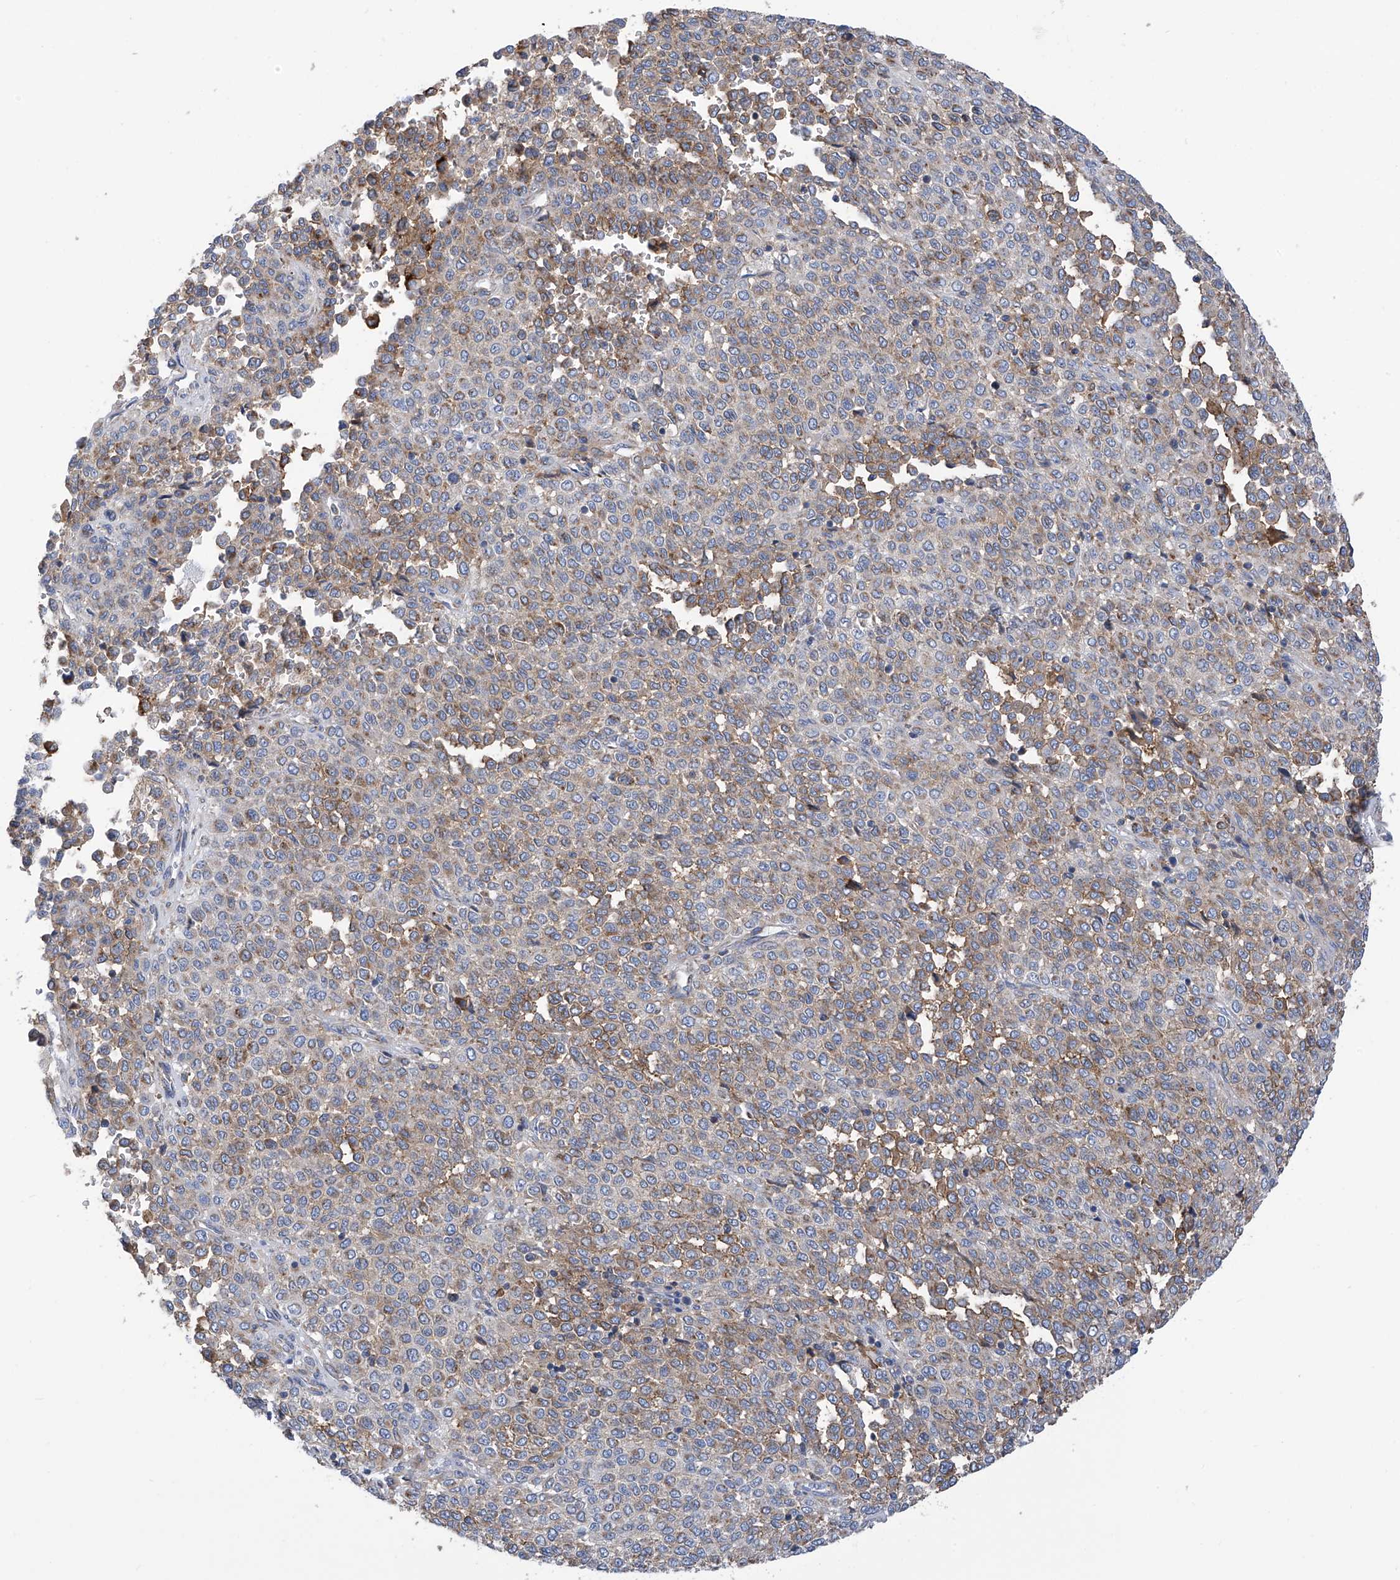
{"staining": {"intensity": "moderate", "quantity": "25%-75%", "location": "cytoplasmic/membranous"}, "tissue": "melanoma", "cell_type": "Tumor cells", "image_type": "cancer", "snomed": [{"axis": "morphology", "description": "Malignant melanoma, Metastatic site"}, {"axis": "topography", "description": "Pancreas"}], "caption": "Immunohistochemistry of malignant melanoma (metastatic site) demonstrates medium levels of moderate cytoplasmic/membranous expression in approximately 25%-75% of tumor cells. Nuclei are stained in blue.", "gene": "P2RX7", "patient": {"sex": "female", "age": 30}}